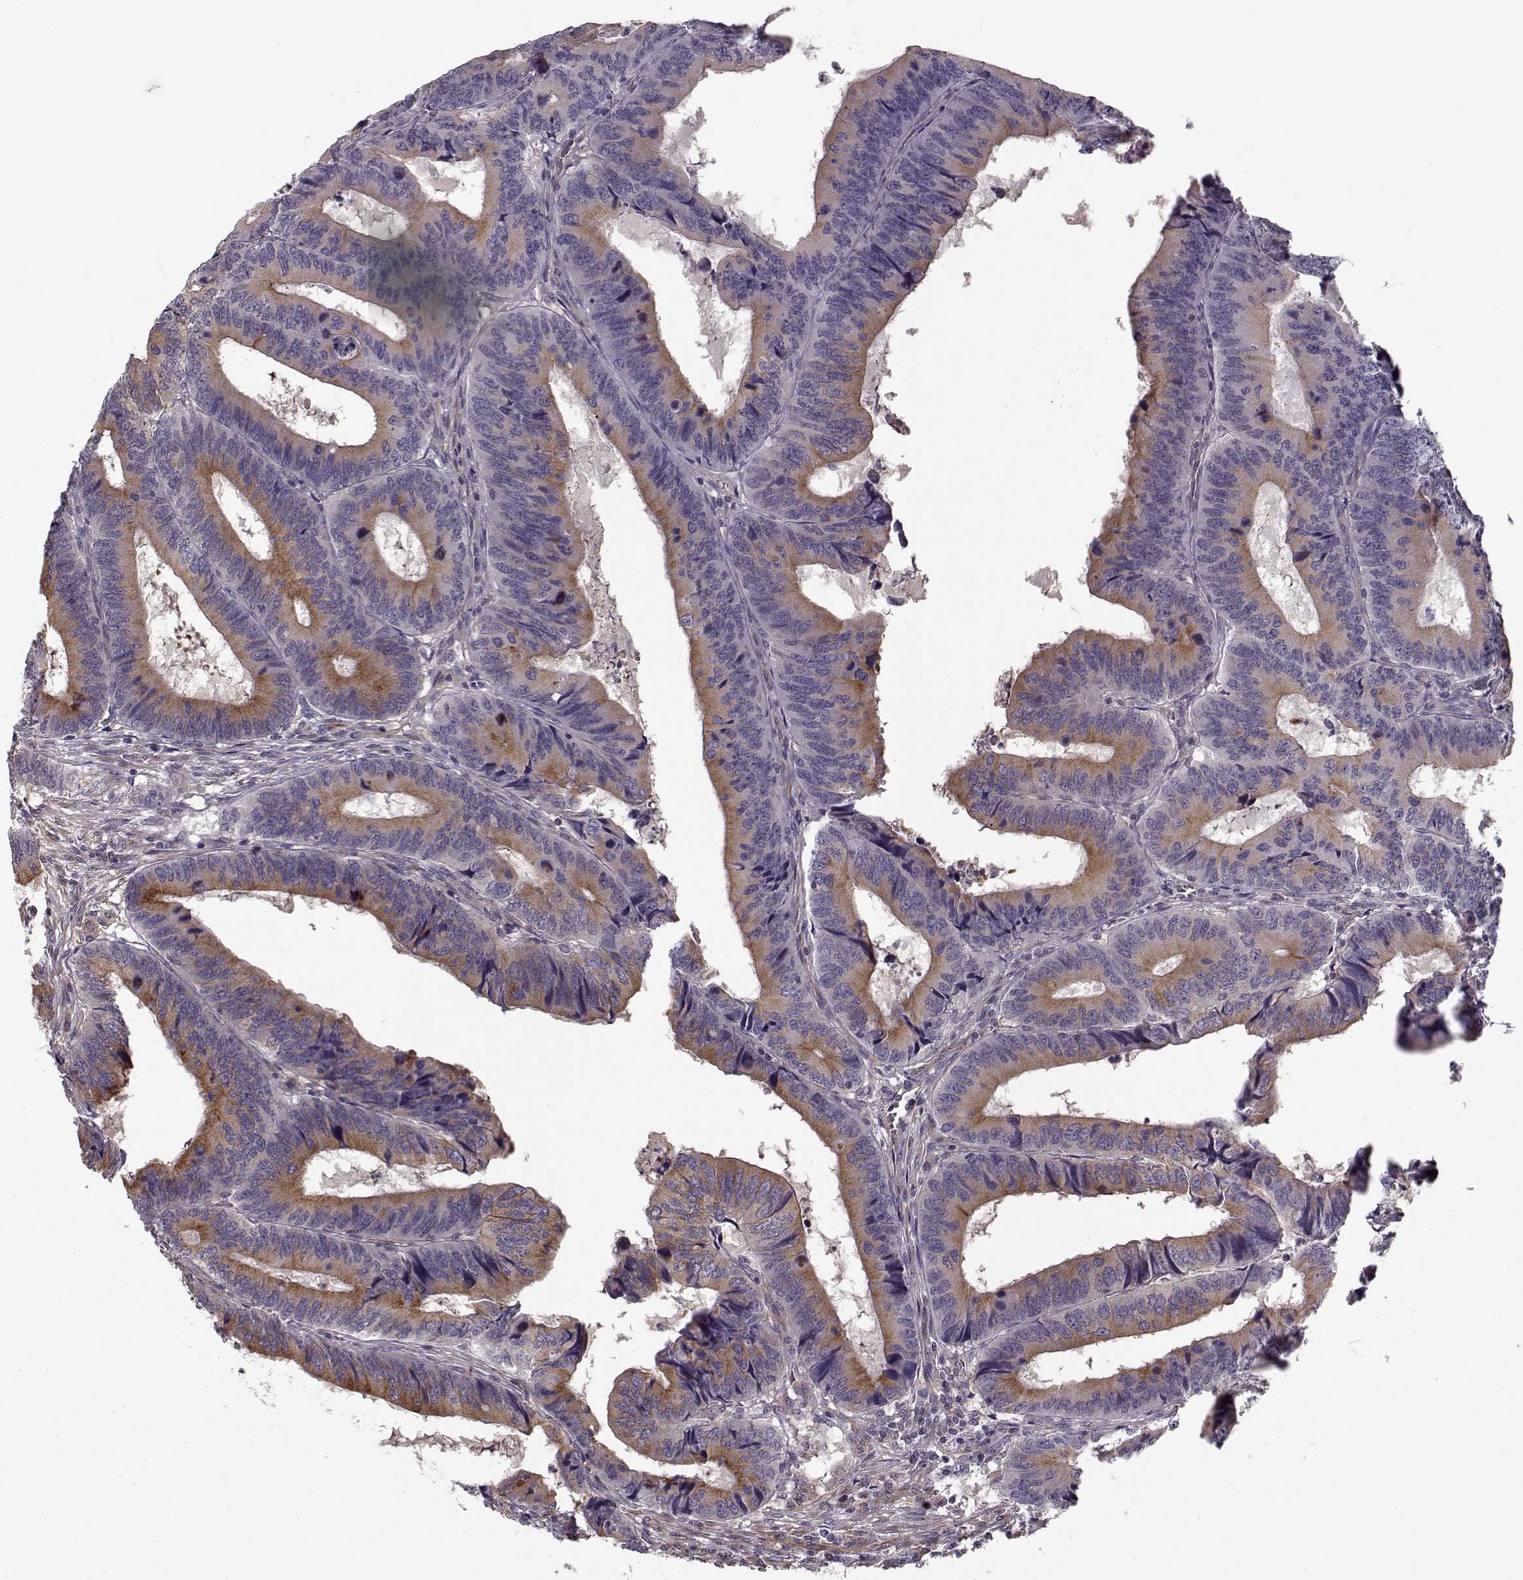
{"staining": {"intensity": "weak", "quantity": "25%-75%", "location": "cytoplasmic/membranous"}, "tissue": "colorectal cancer", "cell_type": "Tumor cells", "image_type": "cancer", "snomed": [{"axis": "morphology", "description": "Adenocarcinoma, NOS"}, {"axis": "topography", "description": "Colon"}], "caption": "Immunohistochemical staining of colorectal cancer (adenocarcinoma) exhibits weak cytoplasmic/membranous protein staining in about 25%-75% of tumor cells. (DAB IHC with brightfield microscopy, high magnification).", "gene": "MTR", "patient": {"sex": "male", "age": 53}}